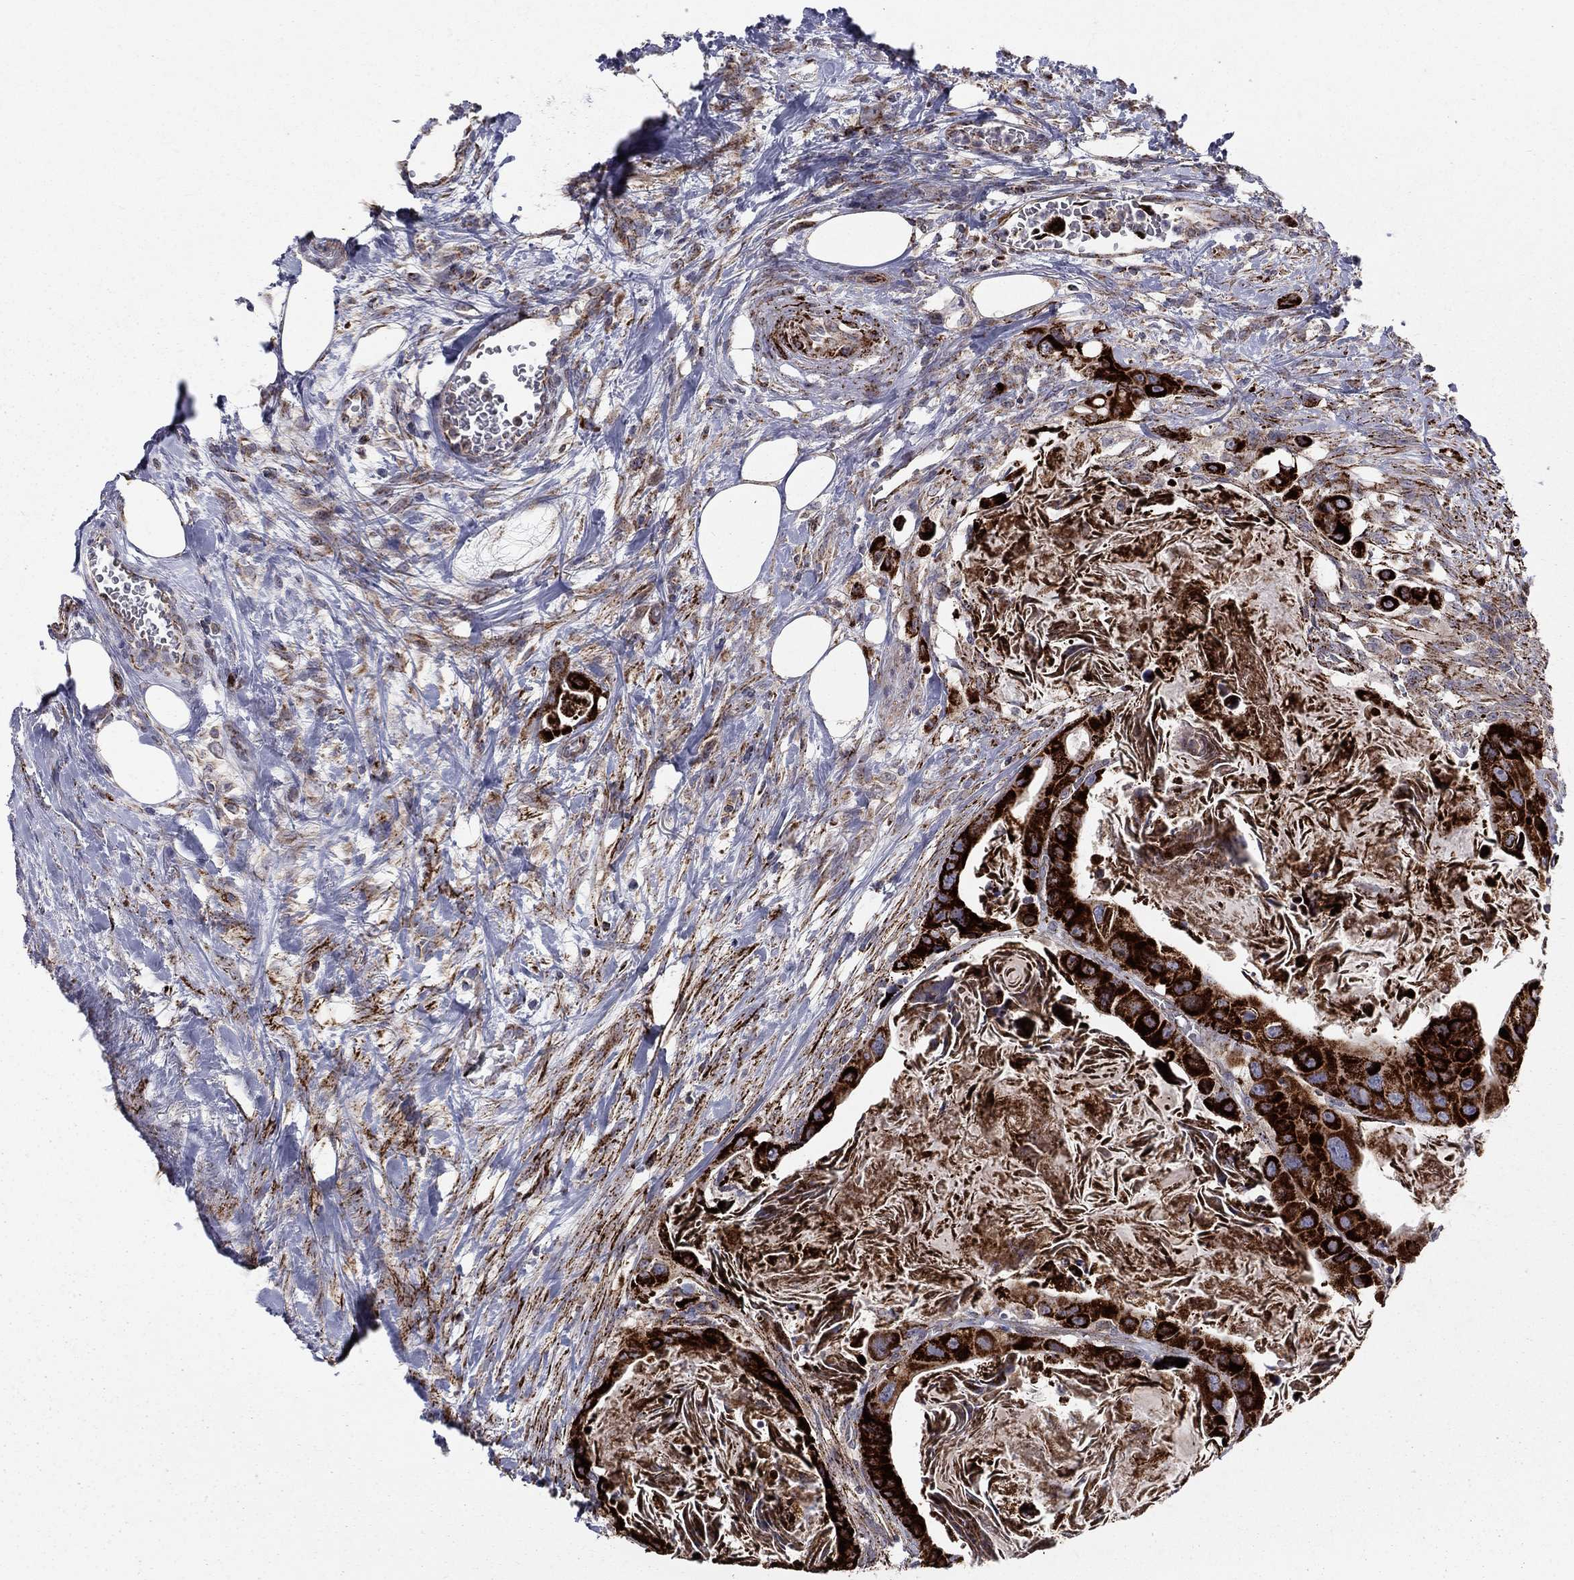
{"staining": {"intensity": "strong", "quantity": ">75%", "location": "cytoplasmic/membranous"}, "tissue": "colorectal cancer", "cell_type": "Tumor cells", "image_type": "cancer", "snomed": [{"axis": "morphology", "description": "Adenocarcinoma, NOS"}, {"axis": "topography", "description": "Rectum"}], "caption": "Immunohistochemical staining of human colorectal cancer shows strong cytoplasmic/membranous protein positivity in about >75% of tumor cells.", "gene": "ALDH1B1", "patient": {"sex": "male", "age": 64}}